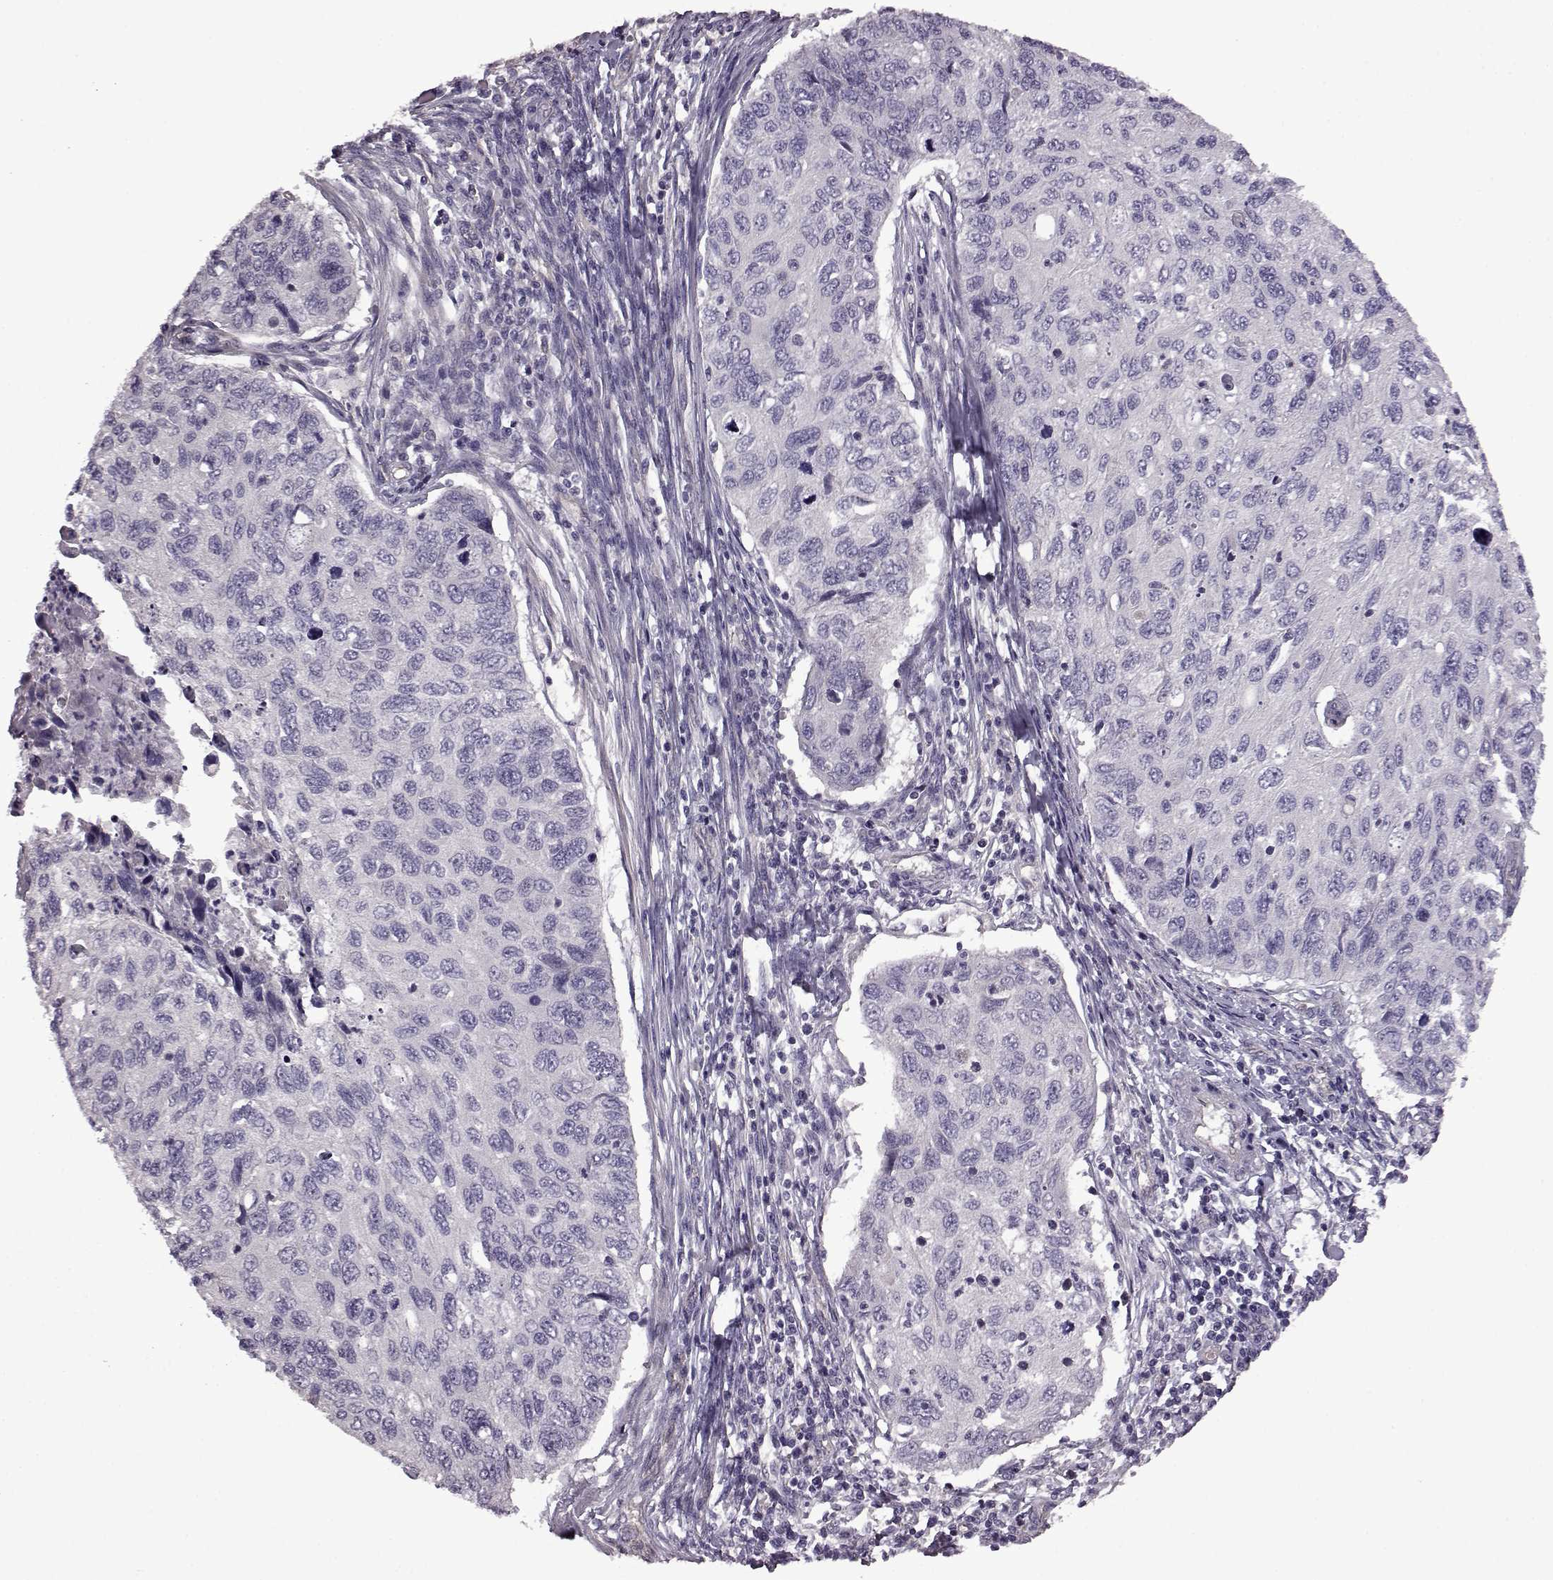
{"staining": {"intensity": "negative", "quantity": "none", "location": "none"}, "tissue": "cervical cancer", "cell_type": "Tumor cells", "image_type": "cancer", "snomed": [{"axis": "morphology", "description": "Squamous cell carcinoma, NOS"}, {"axis": "topography", "description": "Cervix"}], "caption": "This is a micrograph of immunohistochemistry staining of cervical cancer, which shows no staining in tumor cells.", "gene": "EDDM3B", "patient": {"sex": "female", "age": 70}}